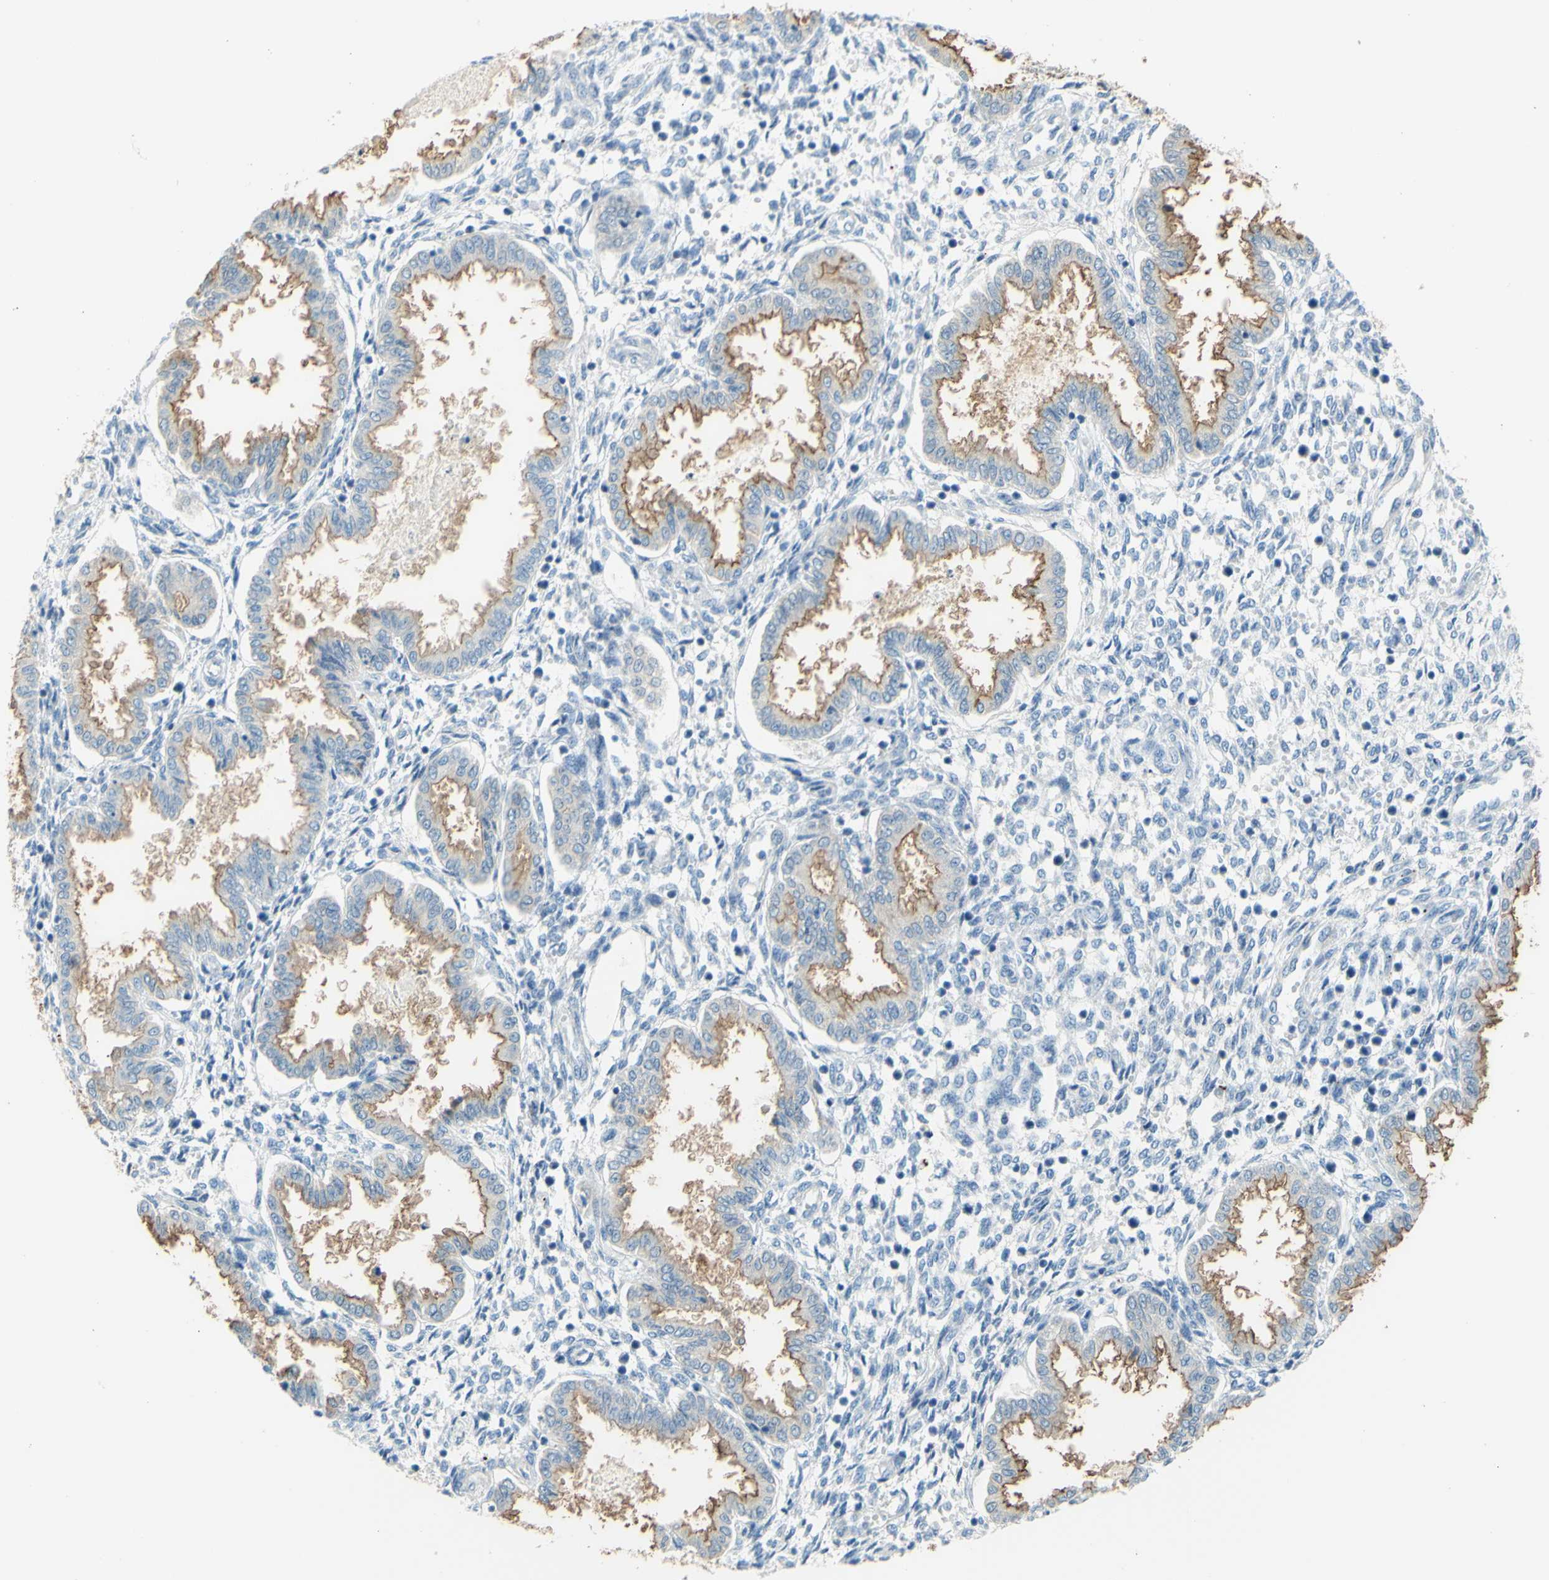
{"staining": {"intensity": "negative", "quantity": "none", "location": "none"}, "tissue": "endometrium", "cell_type": "Cells in endometrial stroma", "image_type": "normal", "snomed": [{"axis": "morphology", "description": "Normal tissue, NOS"}, {"axis": "topography", "description": "Endometrium"}], "caption": "Immunohistochemical staining of normal endometrium demonstrates no significant staining in cells in endometrial stroma.", "gene": "SLC1A2", "patient": {"sex": "female", "age": 33}}